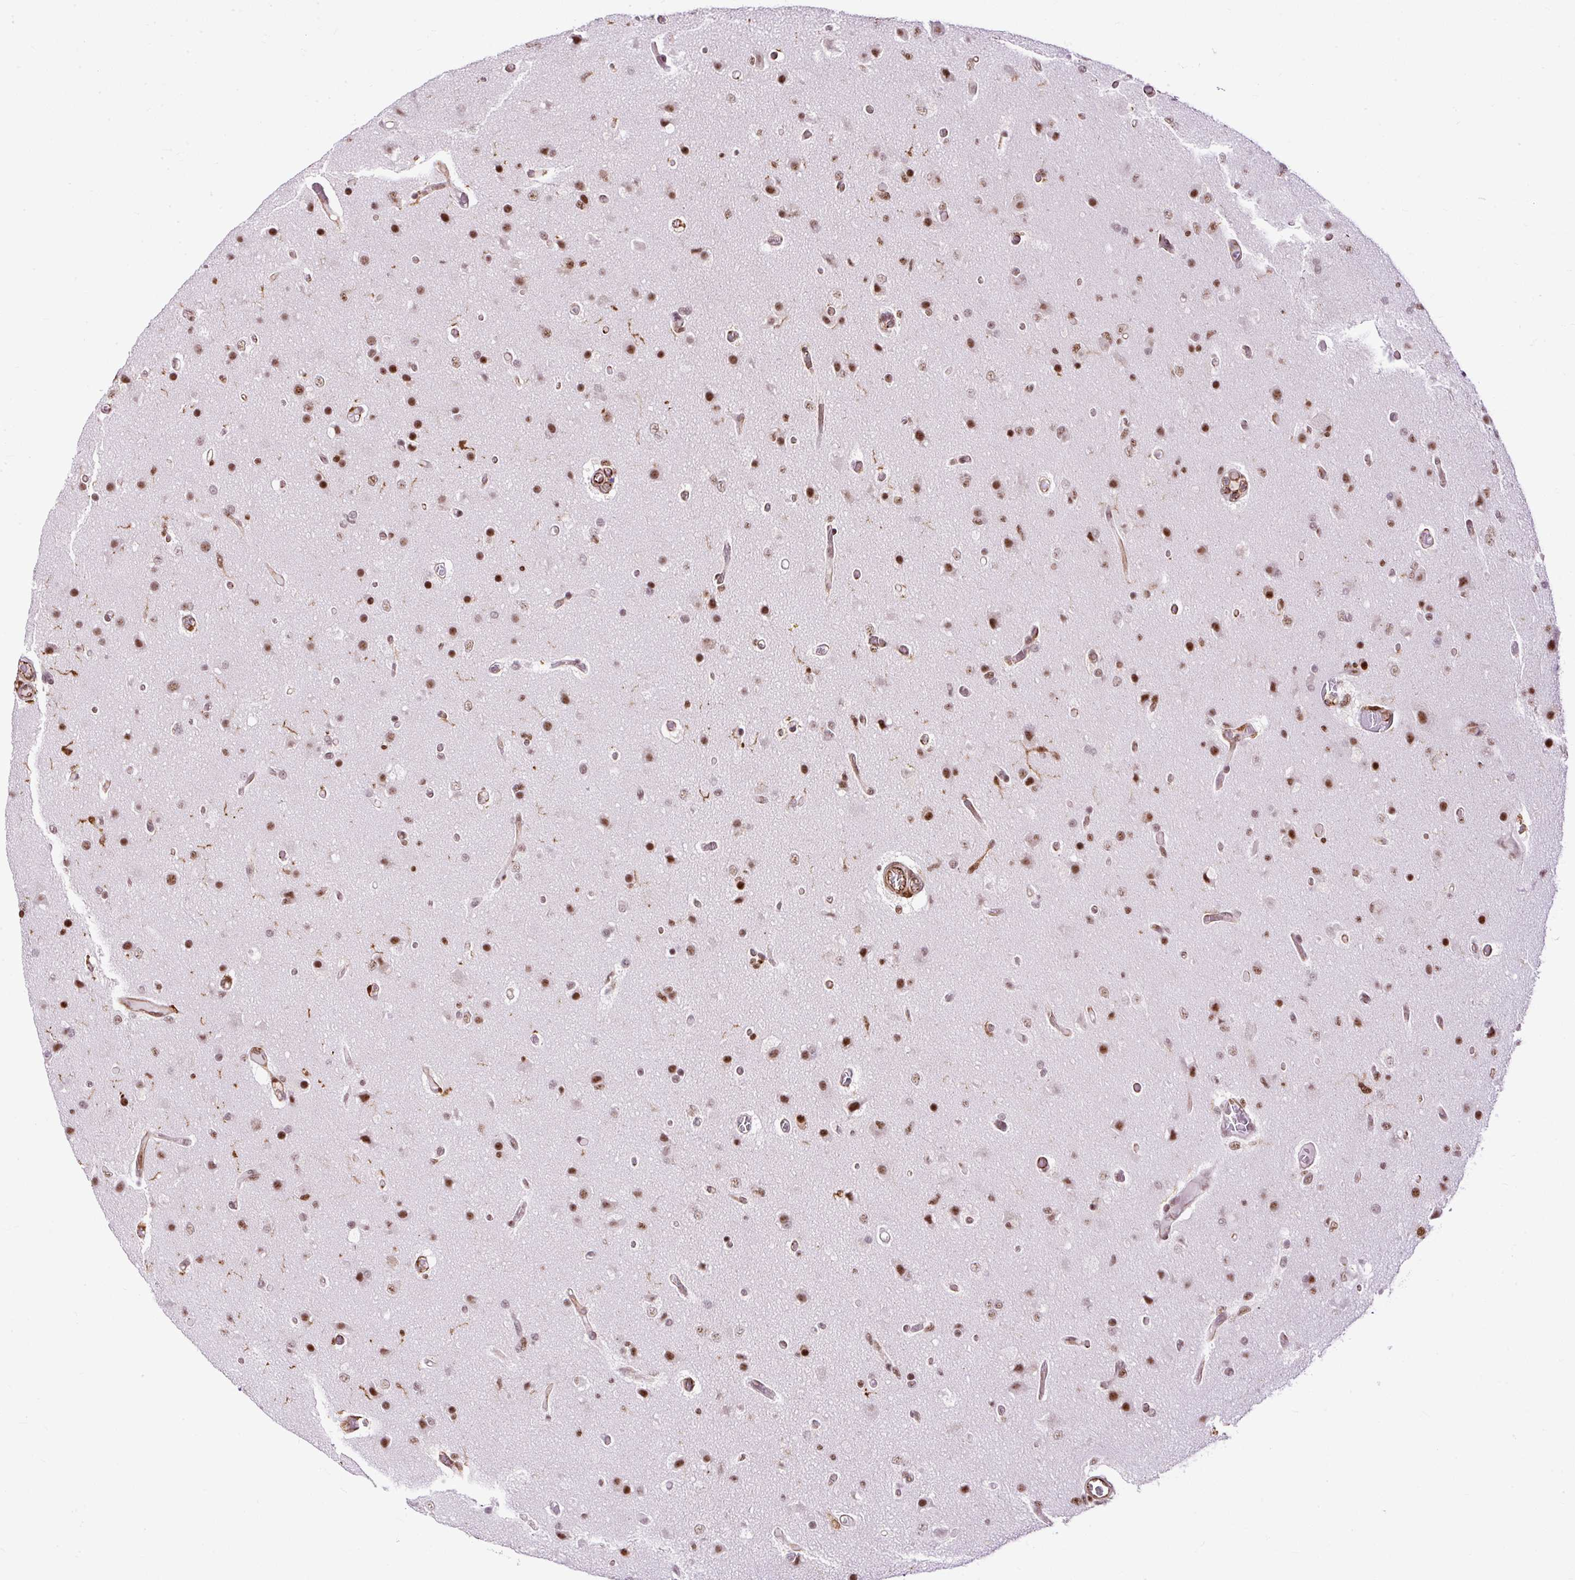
{"staining": {"intensity": "moderate", "quantity": ">75%", "location": "nuclear"}, "tissue": "glioma", "cell_type": "Tumor cells", "image_type": "cancer", "snomed": [{"axis": "morphology", "description": "Glioma, malignant, High grade"}, {"axis": "topography", "description": "Brain"}], "caption": "Moderate nuclear protein staining is appreciated in approximately >75% of tumor cells in high-grade glioma (malignant).", "gene": "LUC7L2", "patient": {"sex": "female", "age": 74}}